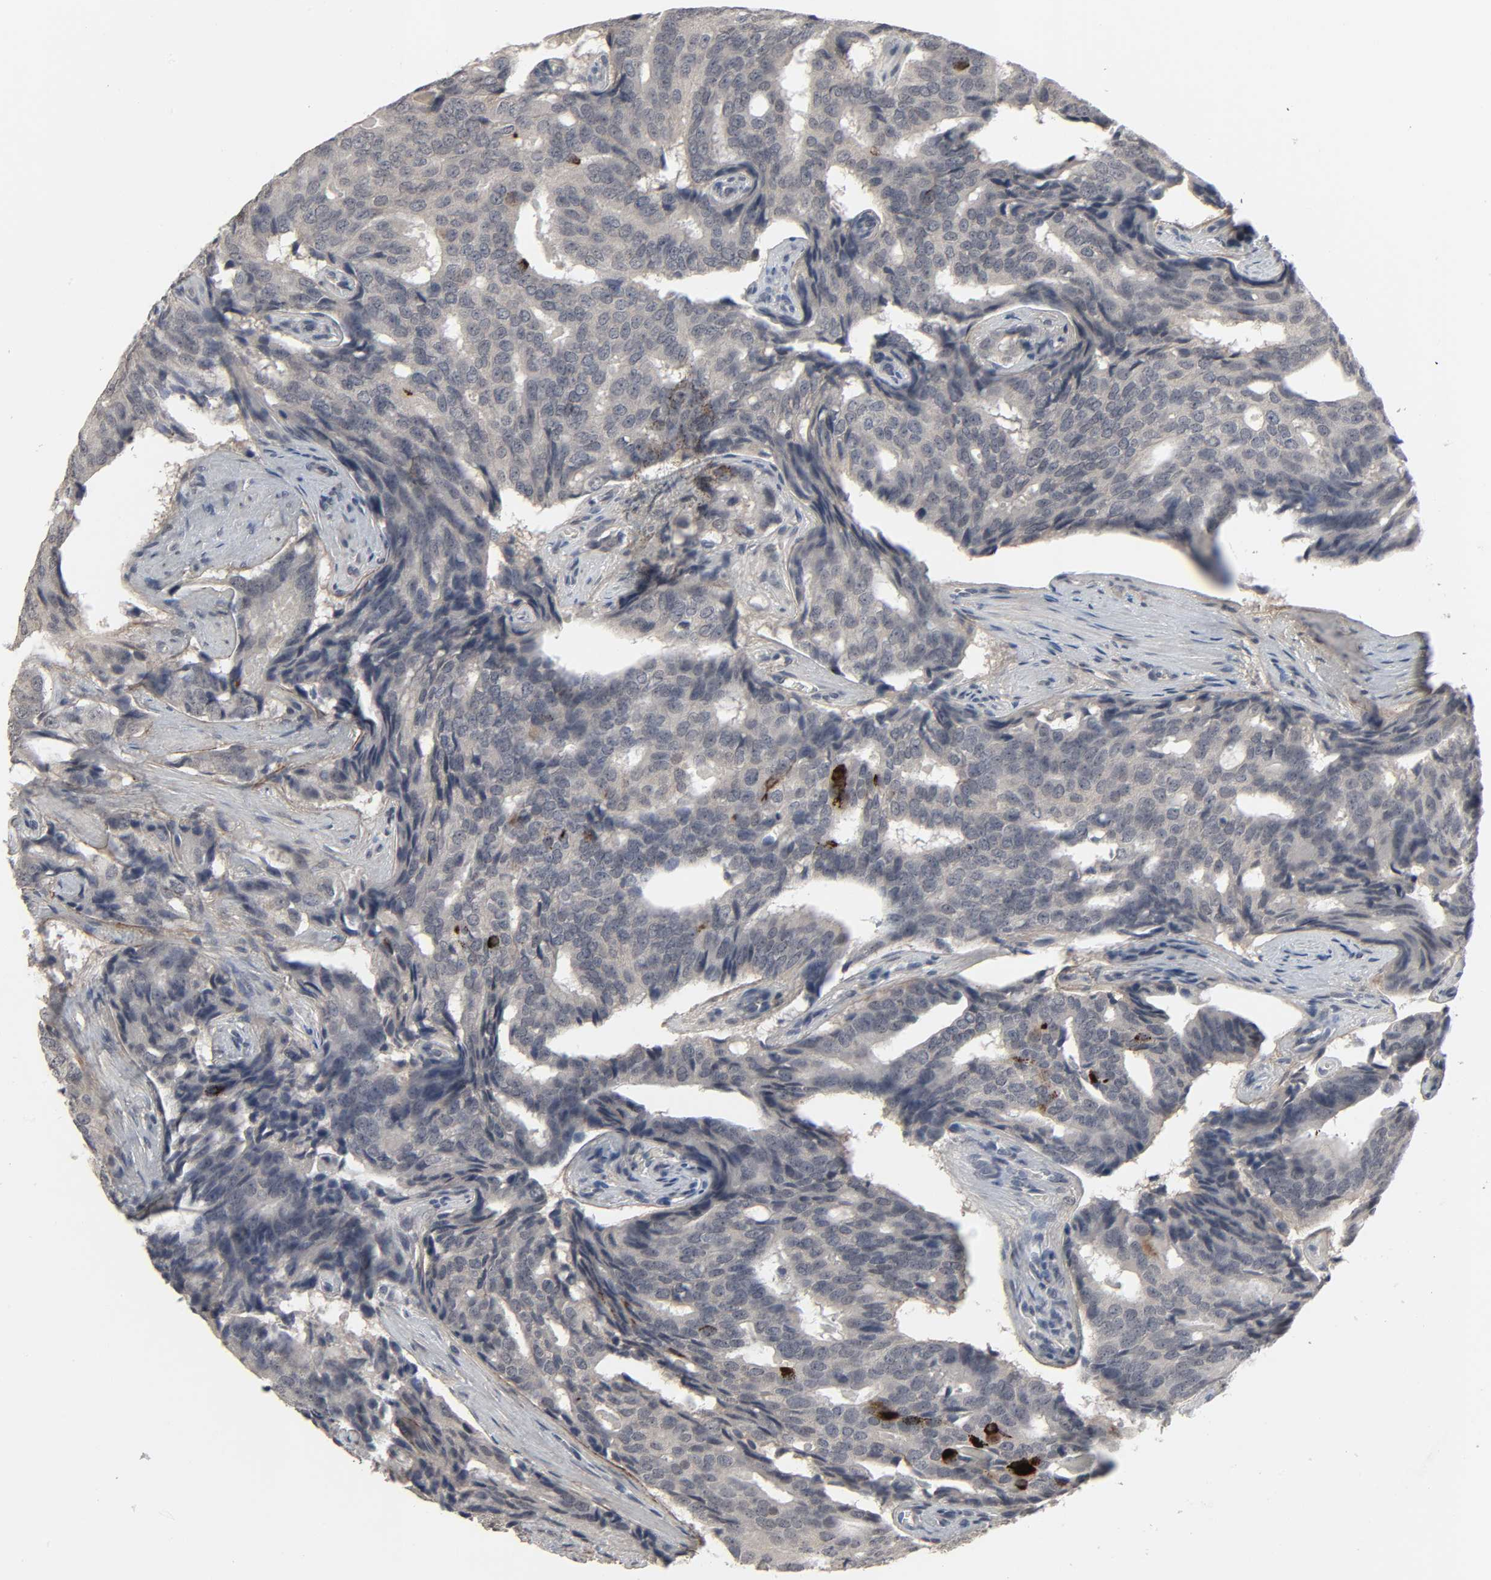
{"staining": {"intensity": "negative", "quantity": "none", "location": "none"}, "tissue": "prostate cancer", "cell_type": "Tumor cells", "image_type": "cancer", "snomed": [{"axis": "morphology", "description": "Adenocarcinoma, High grade"}, {"axis": "topography", "description": "Prostate"}], "caption": "Immunohistochemistry photomicrograph of prostate cancer (high-grade adenocarcinoma) stained for a protein (brown), which demonstrates no expression in tumor cells.", "gene": "ZNF222", "patient": {"sex": "male", "age": 58}}